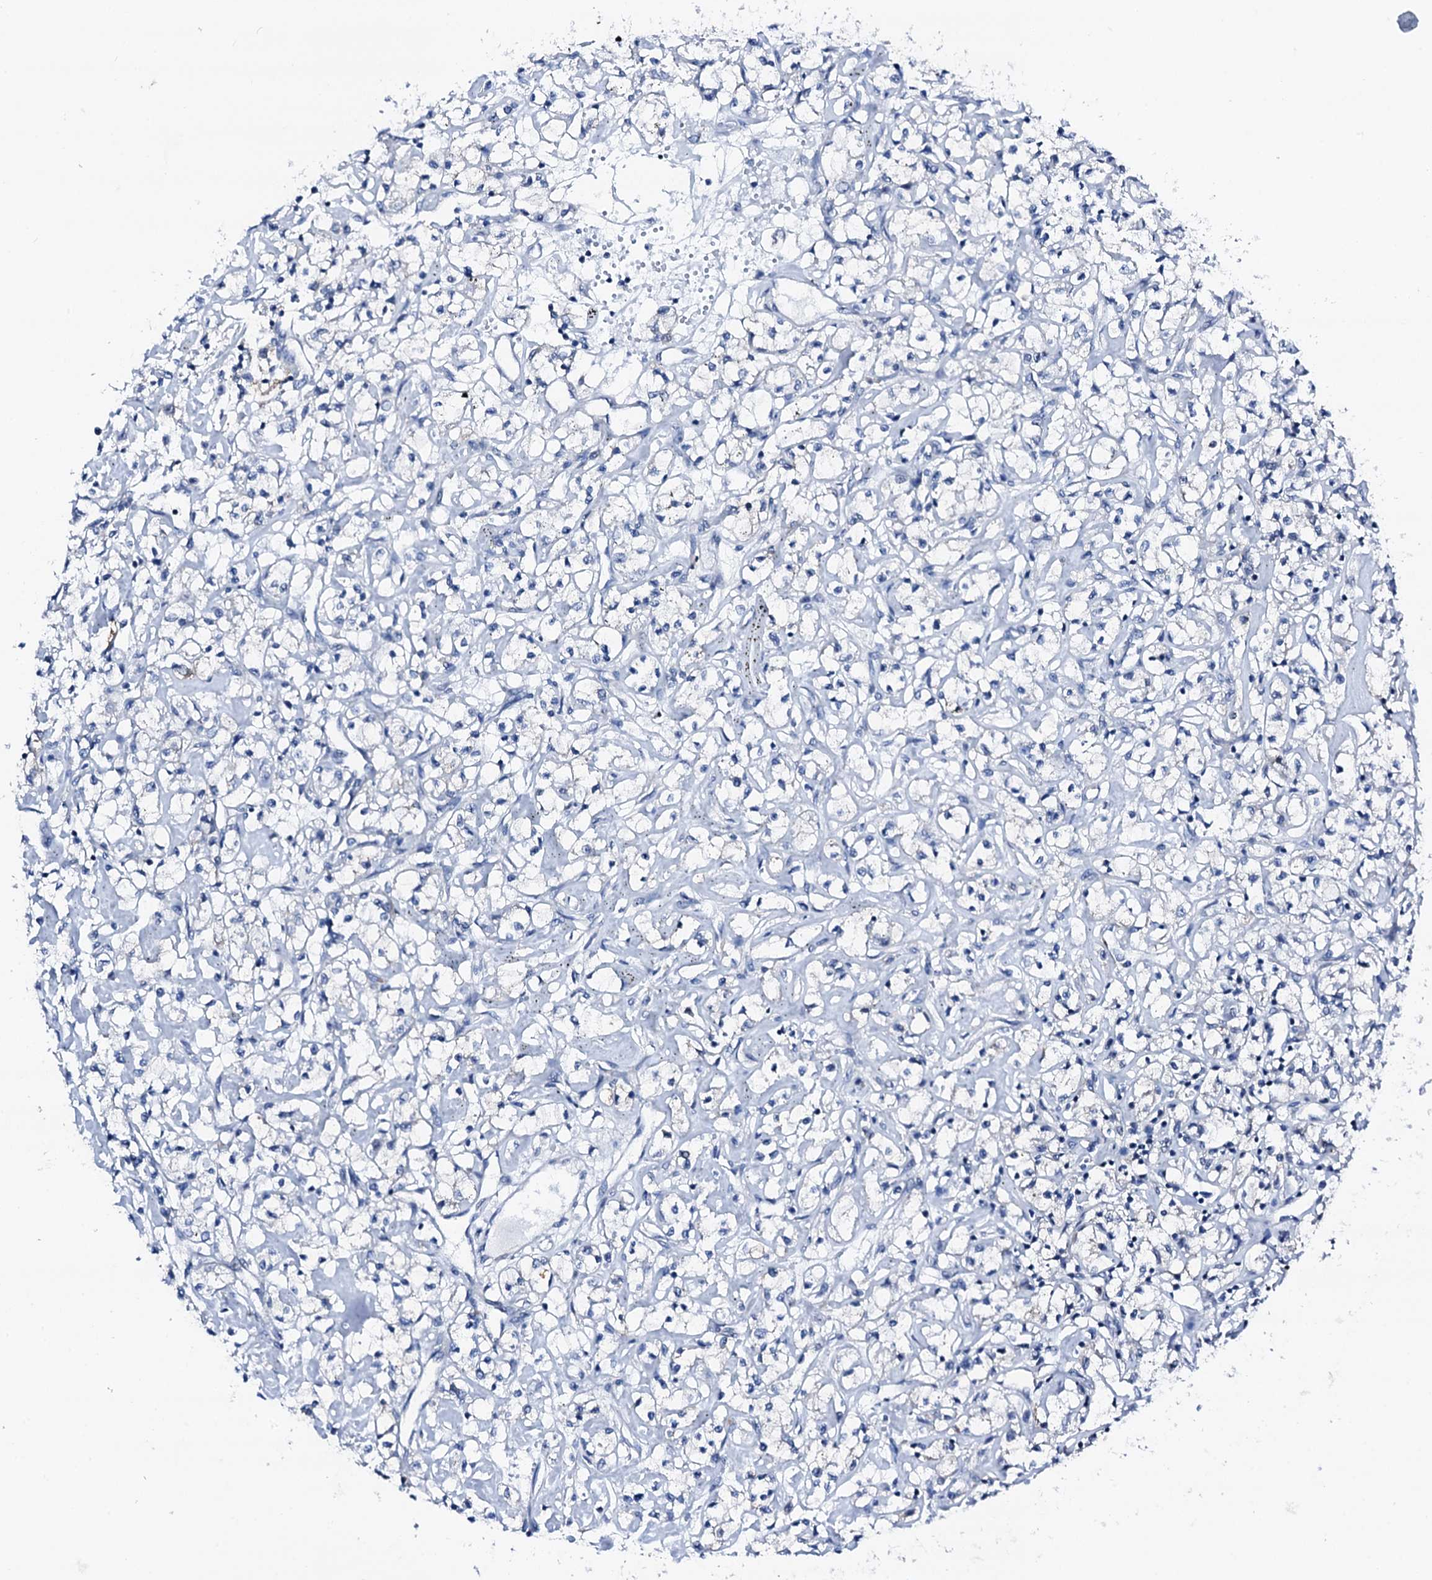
{"staining": {"intensity": "negative", "quantity": "none", "location": "none"}, "tissue": "renal cancer", "cell_type": "Tumor cells", "image_type": "cancer", "snomed": [{"axis": "morphology", "description": "Adenocarcinoma, NOS"}, {"axis": "topography", "description": "Kidney"}], "caption": "IHC photomicrograph of human renal cancer (adenocarcinoma) stained for a protein (brown), which displays no positivity in tumor cells. (DAB (3,3'-diaminobenzidine) immunohistochemistry (IHC) with hematoxylin counter stain).", "gene": "TRAFD1", "patient": {"sex": "female", "age": 59}}